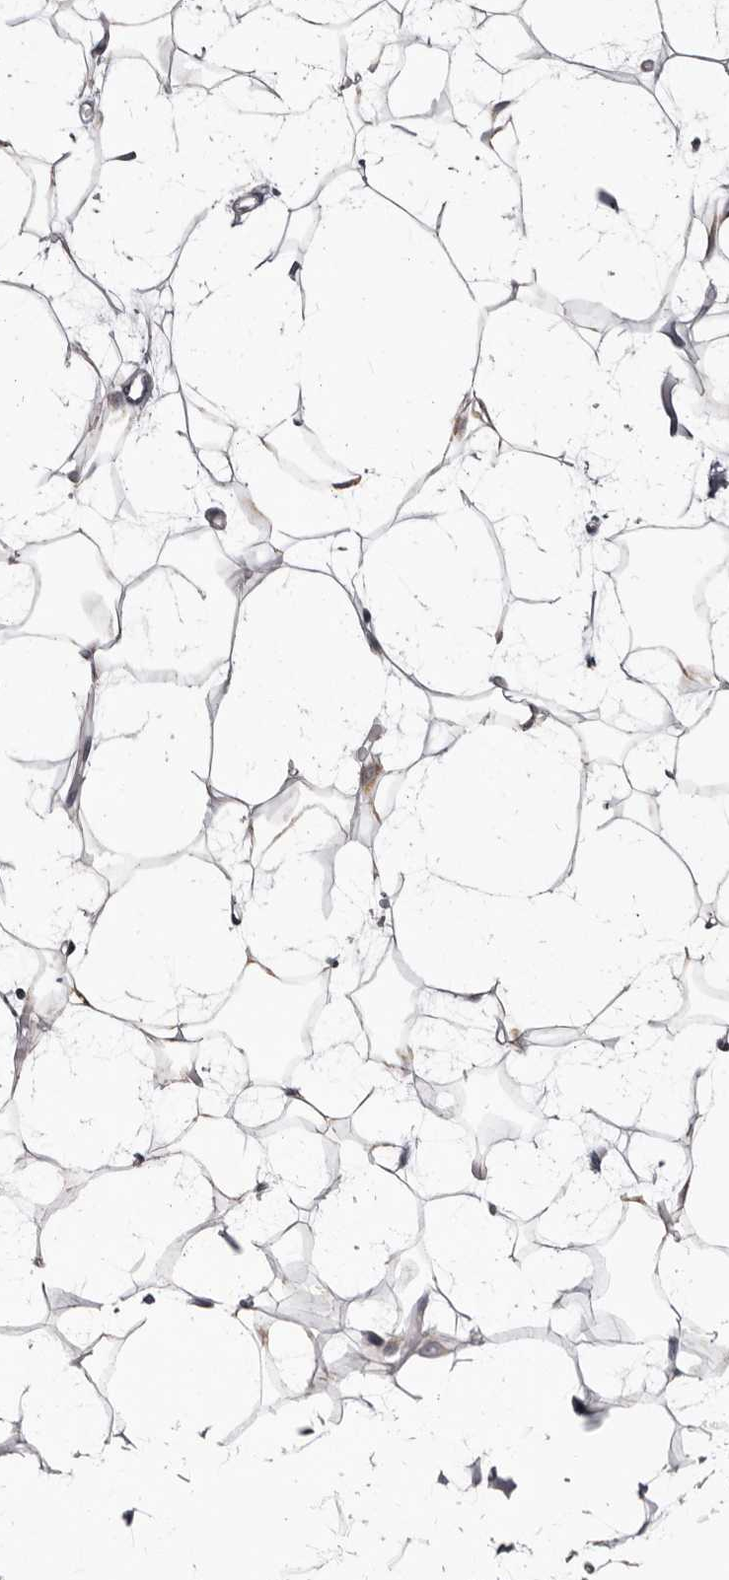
{"staining": {"intensity": "weak", "quantity": "25%-75%", "location": "nuclear"}, "tissue": "adipose tissue", "cell_type": "Adipocytes", "image_type": "normal", "snomed": [{"axis": "morphology", "description": "Normal tissue, NOS"}, {"axis": "topography", "description": "Breast"}], "caption": "Protein staining of normal adipose tissue exhibits weak nuclear positivity in approximately 25%-75% of adipocytes.", "gene": "C17orf99", "patient": {"sex": "female", "age": 23}}